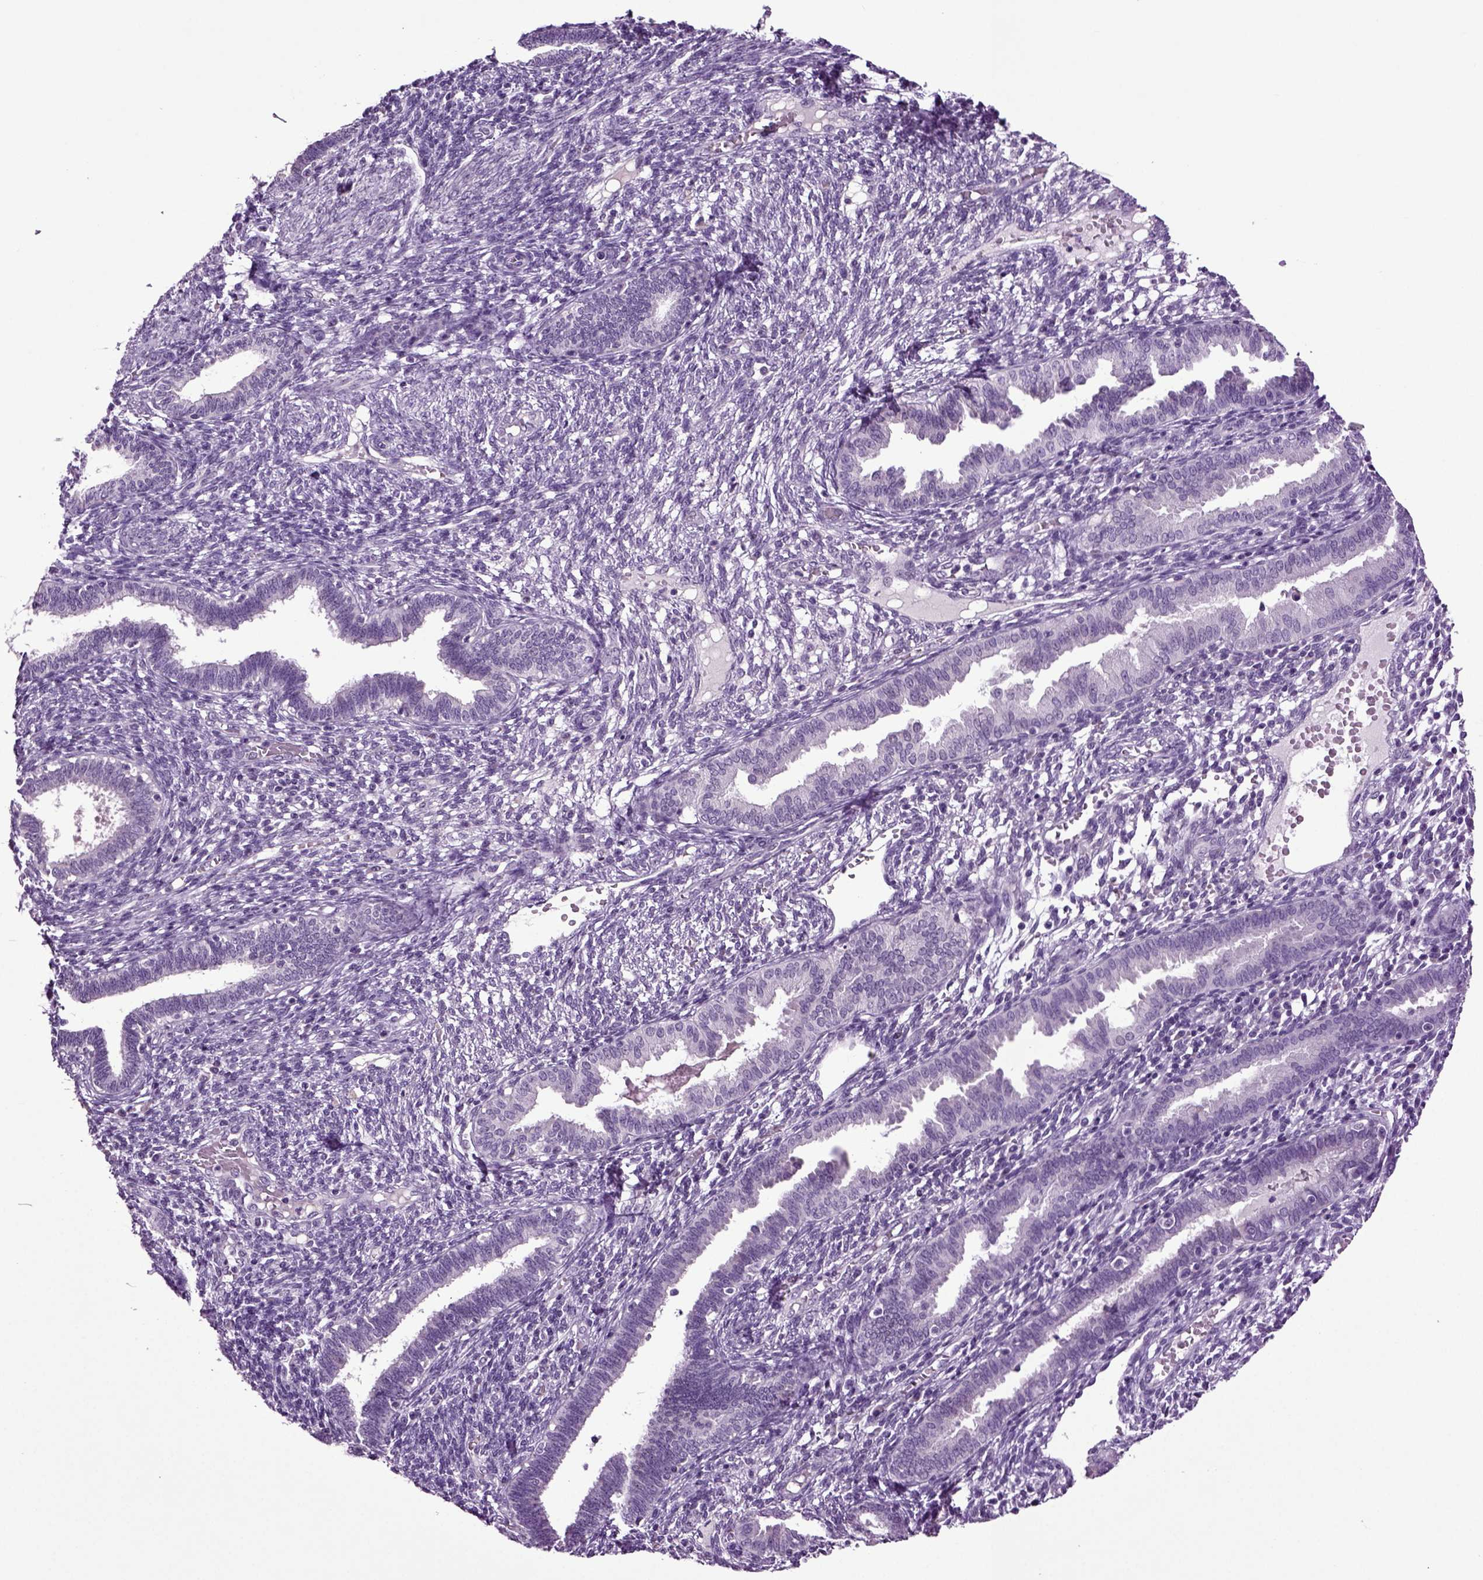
{"staining": {"intensity": "negative", "quantity": "none", "location": "none"}, "tissue": "endometrium", "cell_type": "Cells in endometrial stroma", "image_type": "normal", "snomed": [{"axis": "morphology", "description": "Normal tissue, NOS"}, {"axis": "topography", "description": "Endometrium"}], "caption": "Immunohistochemistry micrograph of unremarkable endometrium: human endometrium stained with DAB (3,3'-diaminobenzidine) shows no significant protein positivity in cells in endometrial stroma.", "gene": "SLC17A6", "patient": {"sex": "female", "age": 42}}